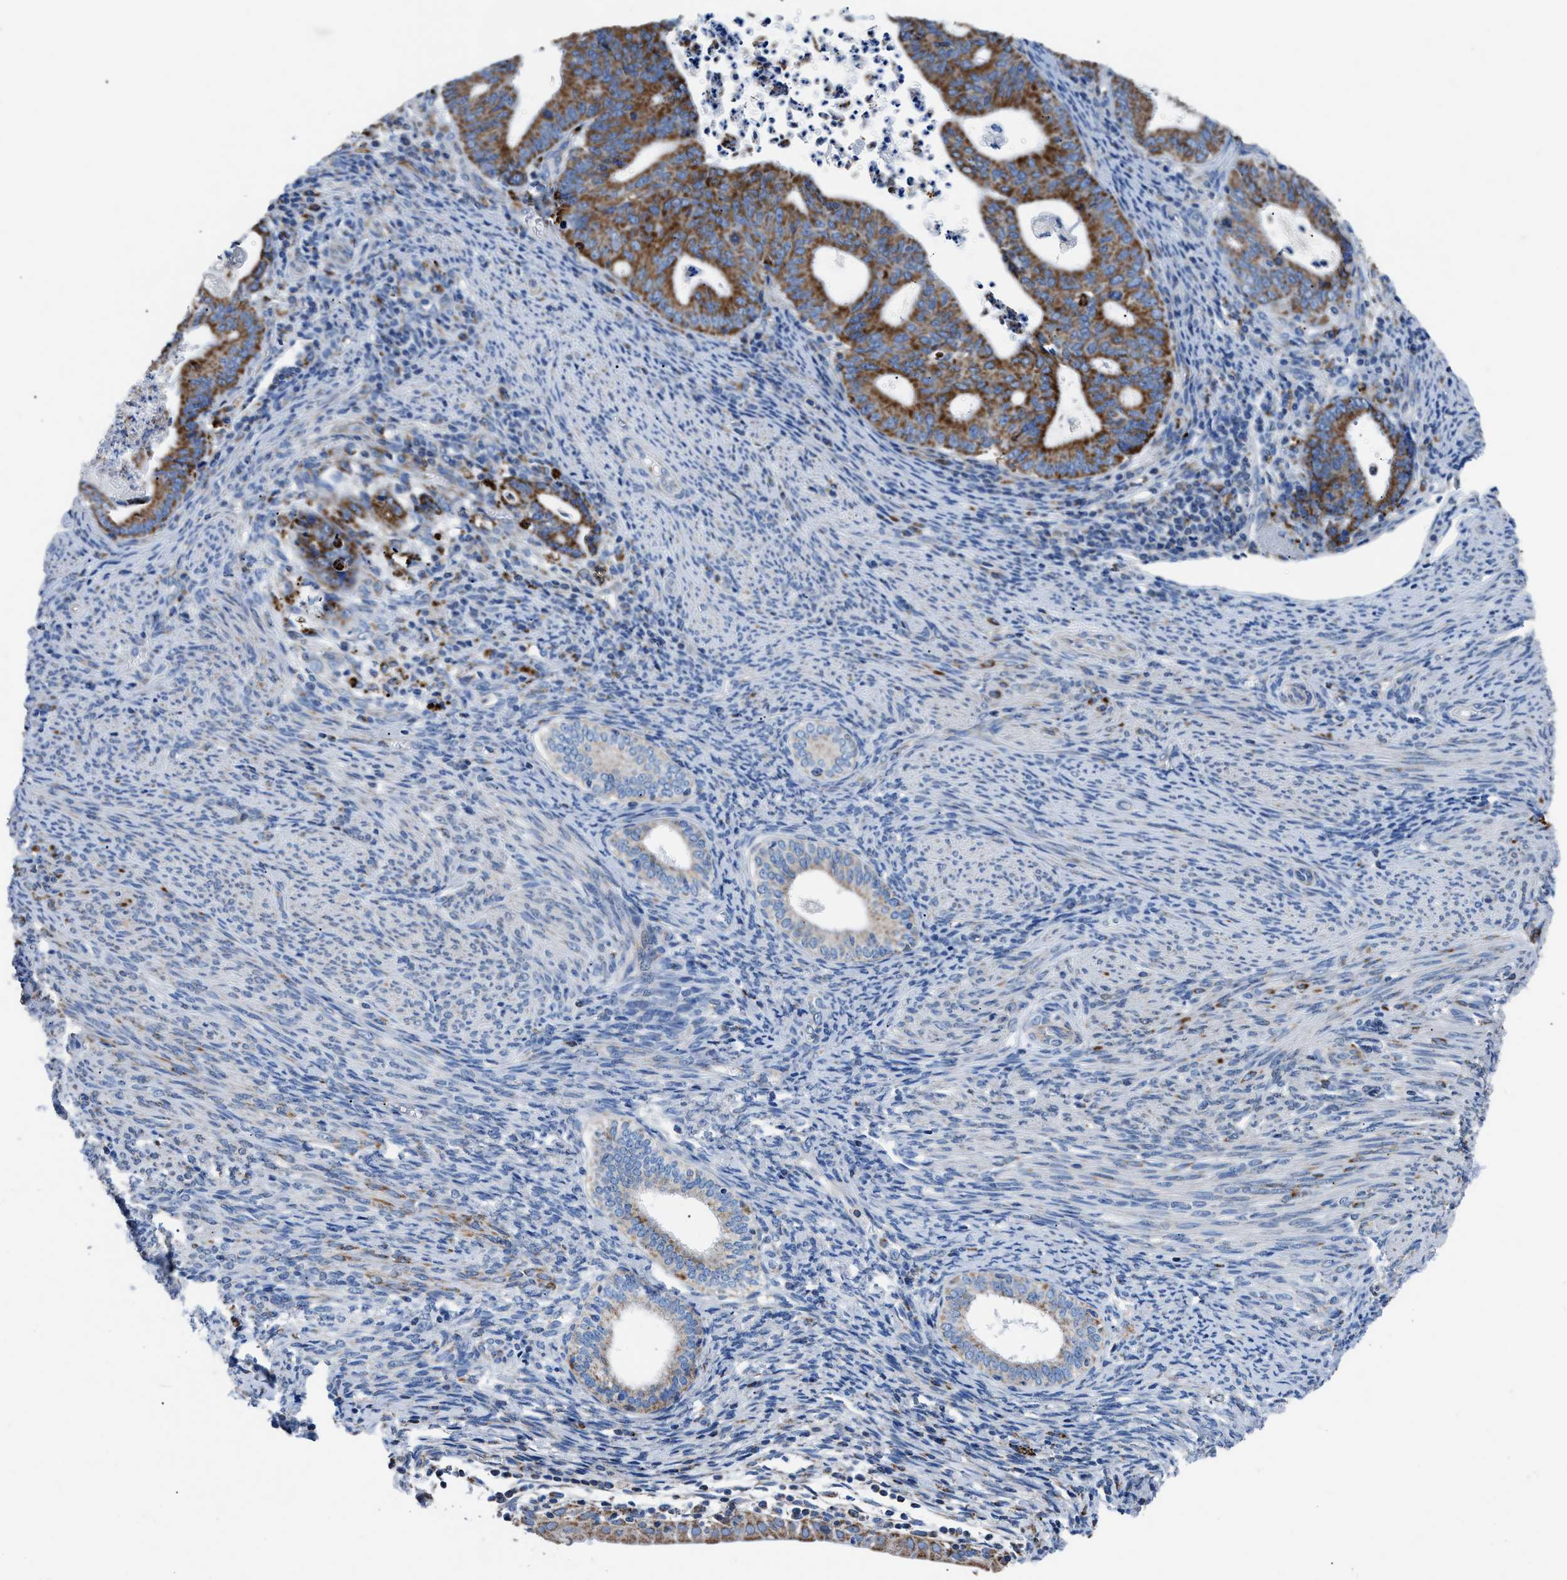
{"staining": {"intensity": "moderate", "quantity": ">75%", "location": "cytoplasmic/membranous"}, "tissue": "endometrial cancer", "cell_type": "Tumor cells", "image_type": "cancer", "snomed": [{"axis": "morphology", "description": "Adenocarcinoma, NOS"}, {"axis": "topography", "description": "Uterus"}], "caption": "DAB immunohistochemical staining of endometrial adenocarcinoma exhibits moderate cytoplasmic/membranous protein positivity in about >75% of tumor cells.", "gene": "ZDHHC3", "patient": {"sex": "female", "age": 83}}